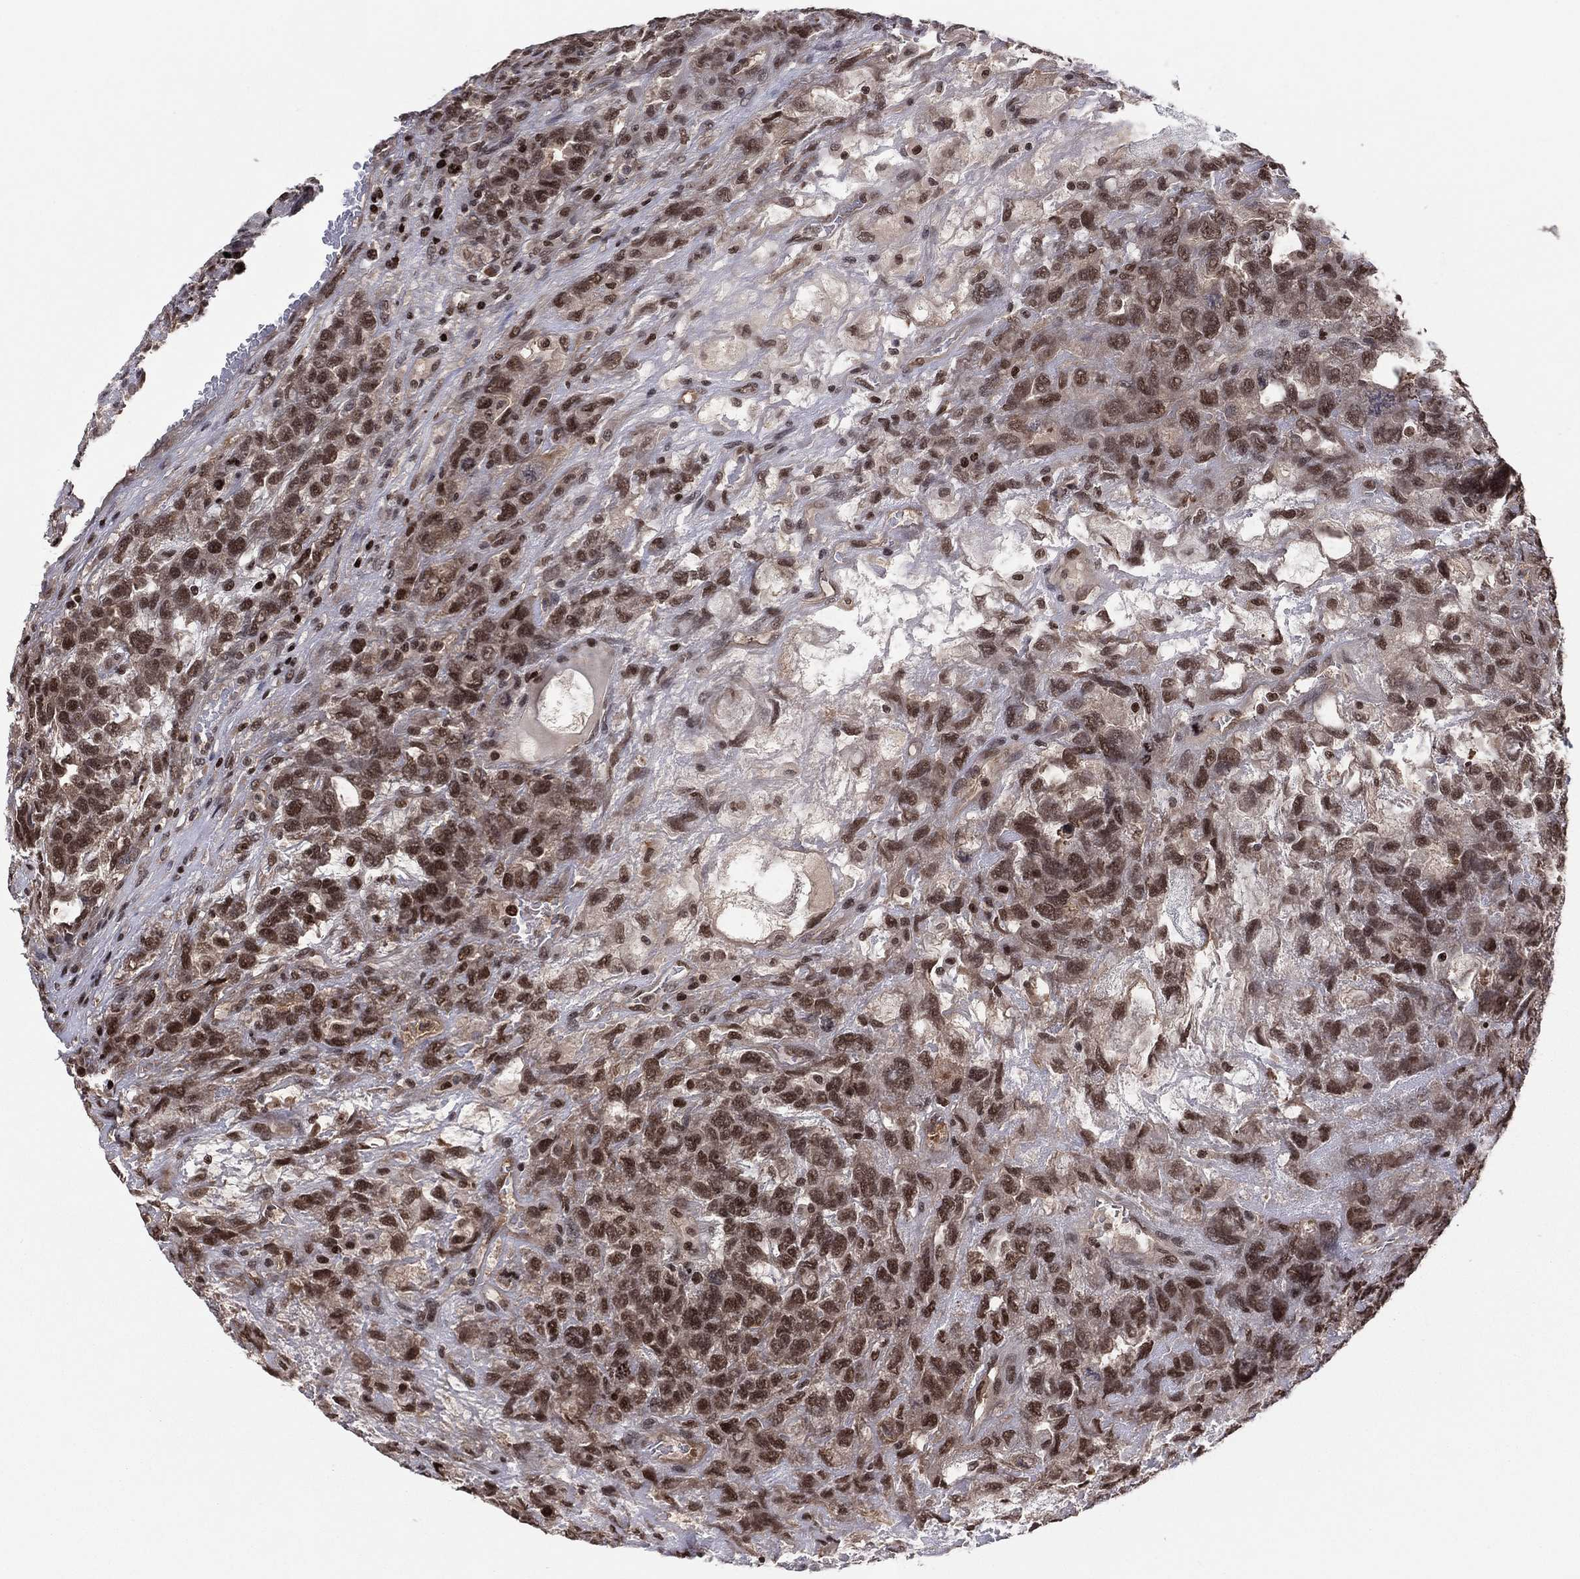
{"staining": {"intensity": "strong", "quantity": "25%-75%", "location": "nuclear"}, "tissue": "testis cancer", "cell_type": "Tumor cells", "image_type": "cancer", "snomed": [{"axis": "morphology", "description": "Seminoma, NOS"}, {"axis": "topography", "description": "Testis"}], "caption": "About 25%-75% of tumor cells in human testis cancer (seminoma) exhibit strong nuclear protein expression as visualized by brown immunohistochemical staining.", "gene": "PSMA1", "patient": {"sex": "male", "age": 52}}